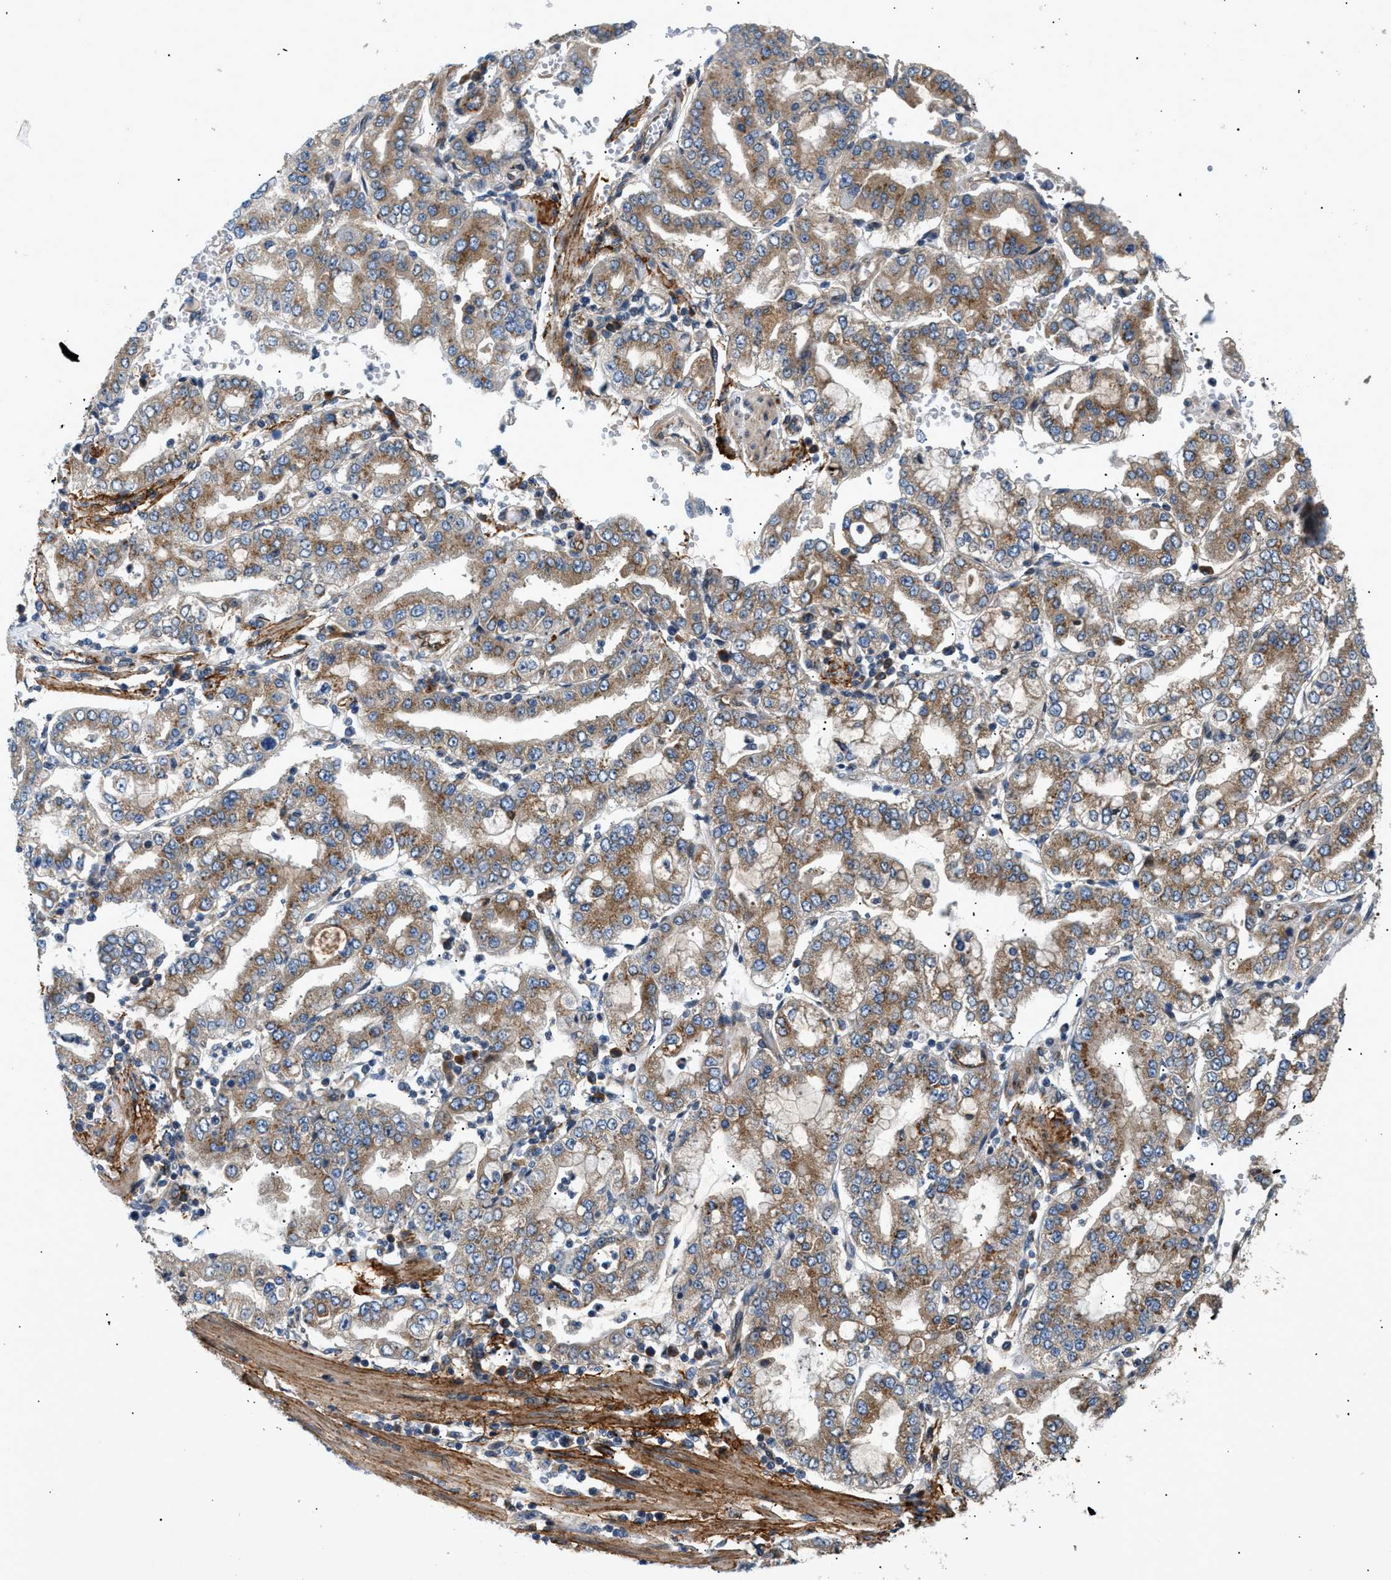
{"staining": {"intensity": "moderate", "quantity": ">75%", "location": "cytoplasmic/membranous"}, "tissue": "stomach cancer", "cell_type": "Tumor cells", "image_type": "cancer", "snomed": [{"axis": "morphology", "description": "Adenocarcinoma, NOS"}, {"axis": "topography", "description": "Stomach"}], "caption": "Immunohistochemical staining of human adenocarcinoma (stomach) exhibits moderate cytoplasmic/membranous protein expression in about >75% of tumor cells.", "gene": "LYSMD3", "patient": {"sex": "male", "age": 76}}